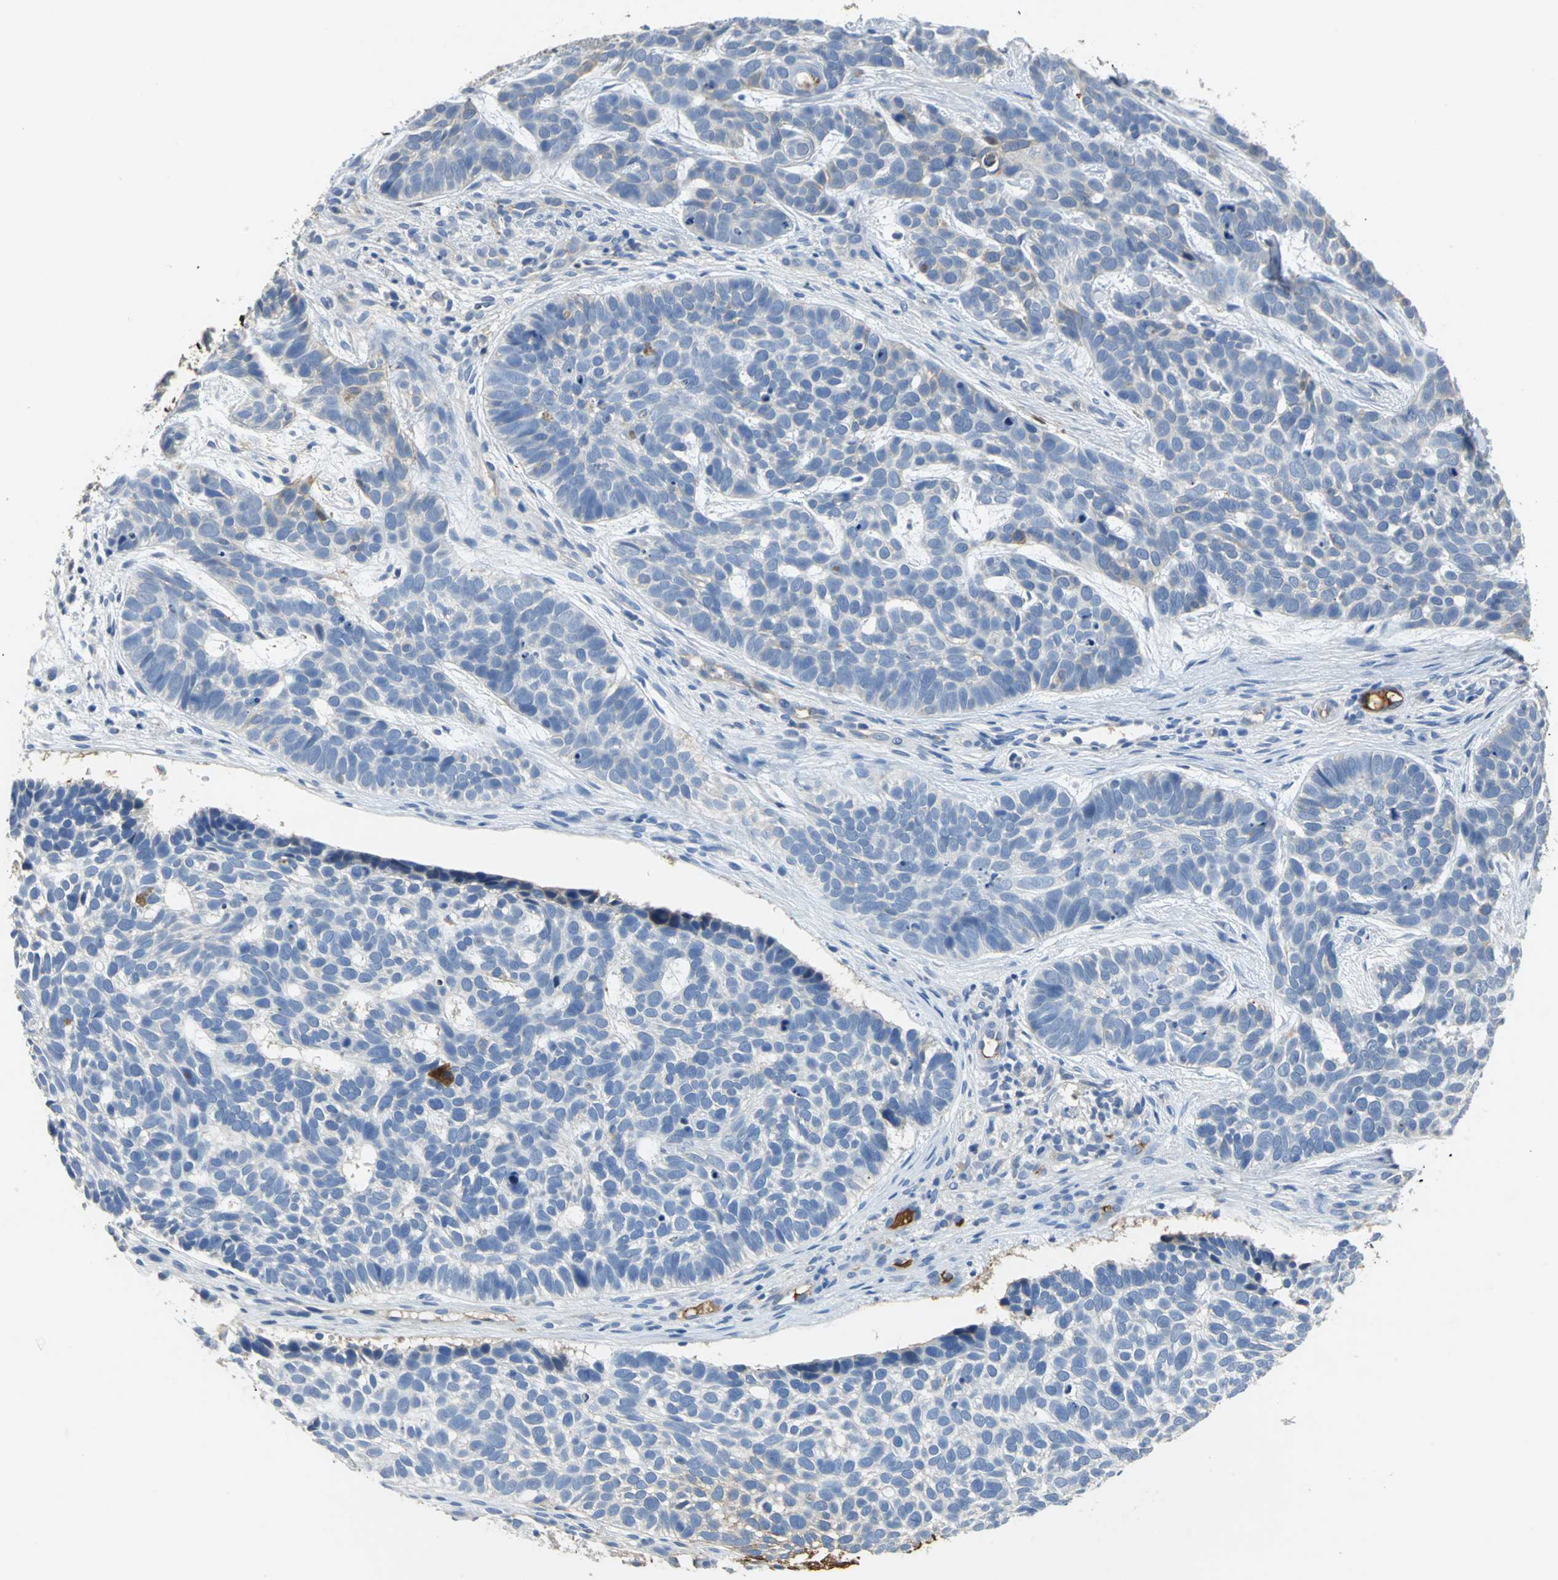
{"staining": {"intensity": "weak", "quantity": "<25%", "location": "cytoplasmic/membranous"}, "tissue": "skin cancer", "cell_type": "Tumor cells", "image_type": "cancer", "snomed": [{"axis": "morphology", "description": "Basal cell carcinoma"}, {"axis": "topography", "description": "Skin"}], "caption": "Human skin cancer (basal cell carcinoma) stained for a protein using immunohistochemistry exhibits no staining in tumor cells.", "gene": "GYG2", "patient": {"sex": "male", "age": 87}}